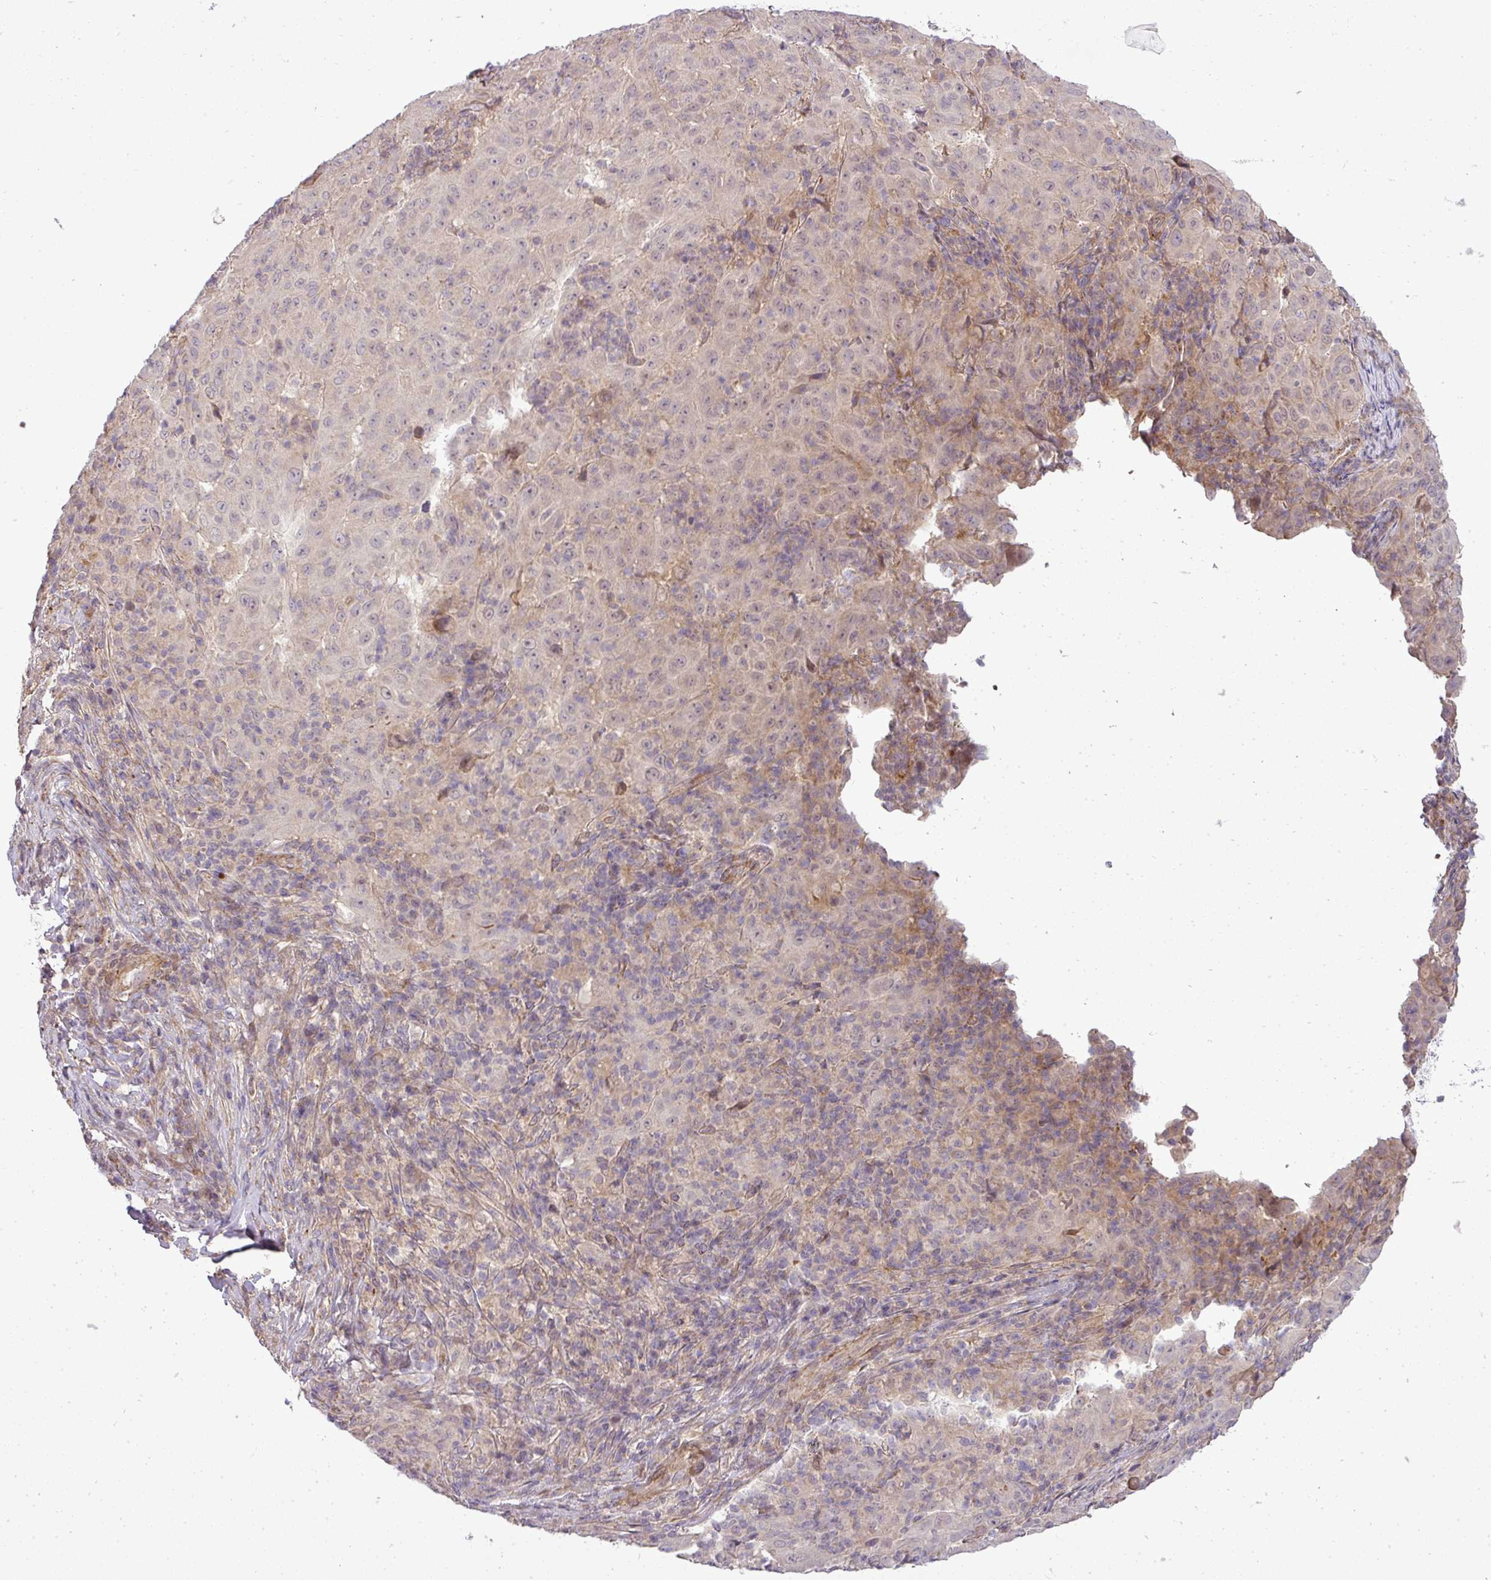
{"staining": {"intensity": "negative", "quantity": "none", "location": "none"}, "tissue": "pancreatic cancer", "cell_type": "Tumor cells", "image_type": "cancer", "snomed": [{"axis": "morphology", "description": "Adenocarcinoma, NOS"}, {"axis": "topography", "description": "Pancreas"}], "caption": "Histopathology image shows no protein expression in tumor cells of pancreatic cancer tissue.", "gene": "PDRG1", "patient": {"sex": "male", "age": 63}}